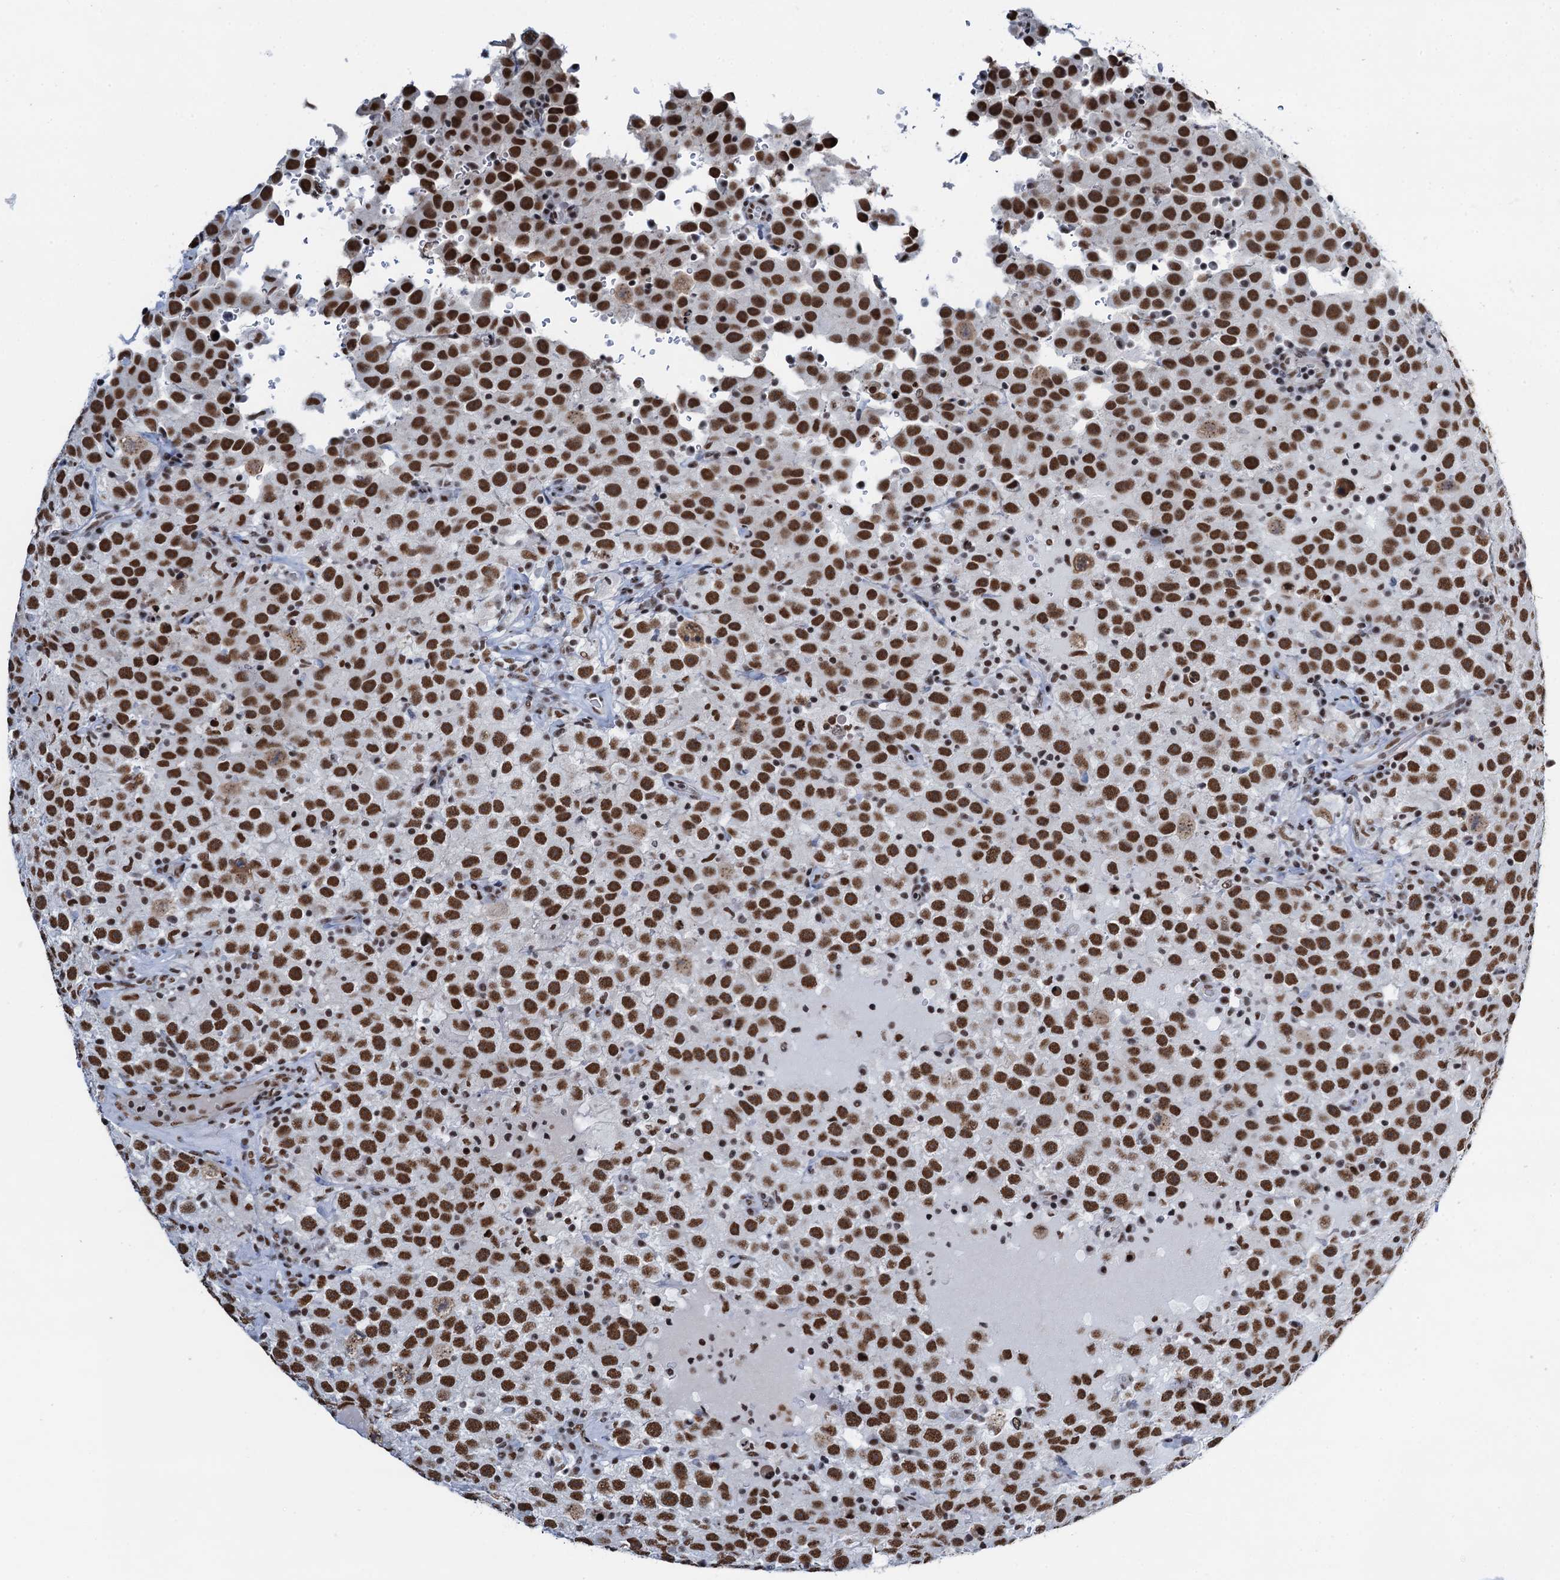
{"staining": {"intensity": "strong", "quantity": ">75%", "location": "nuclear"}, "tissue": "testis cancer", "cell_type": "Tumor cells", "image_type": "cancer", "snomed": [{"axis": "morphology", "description": "Seminoma, NOS"}, {"axis": "topography", "description": "Testis"}], "caption": "IHC (DAB (3,3'-diaminobenzidine)) staining of testis seminoma exhibits strong nuclear protein staining in about >75% of tumor cells. The staining was performed using DAB (3,3'-diaminobenzidine) to visualize the protein expression in brown, while the nuclei were stained in blue with hematoxylin (Magnification: 20x).", "gene": "ZNF609", "patient": {"sex": "male", "age": 41}}